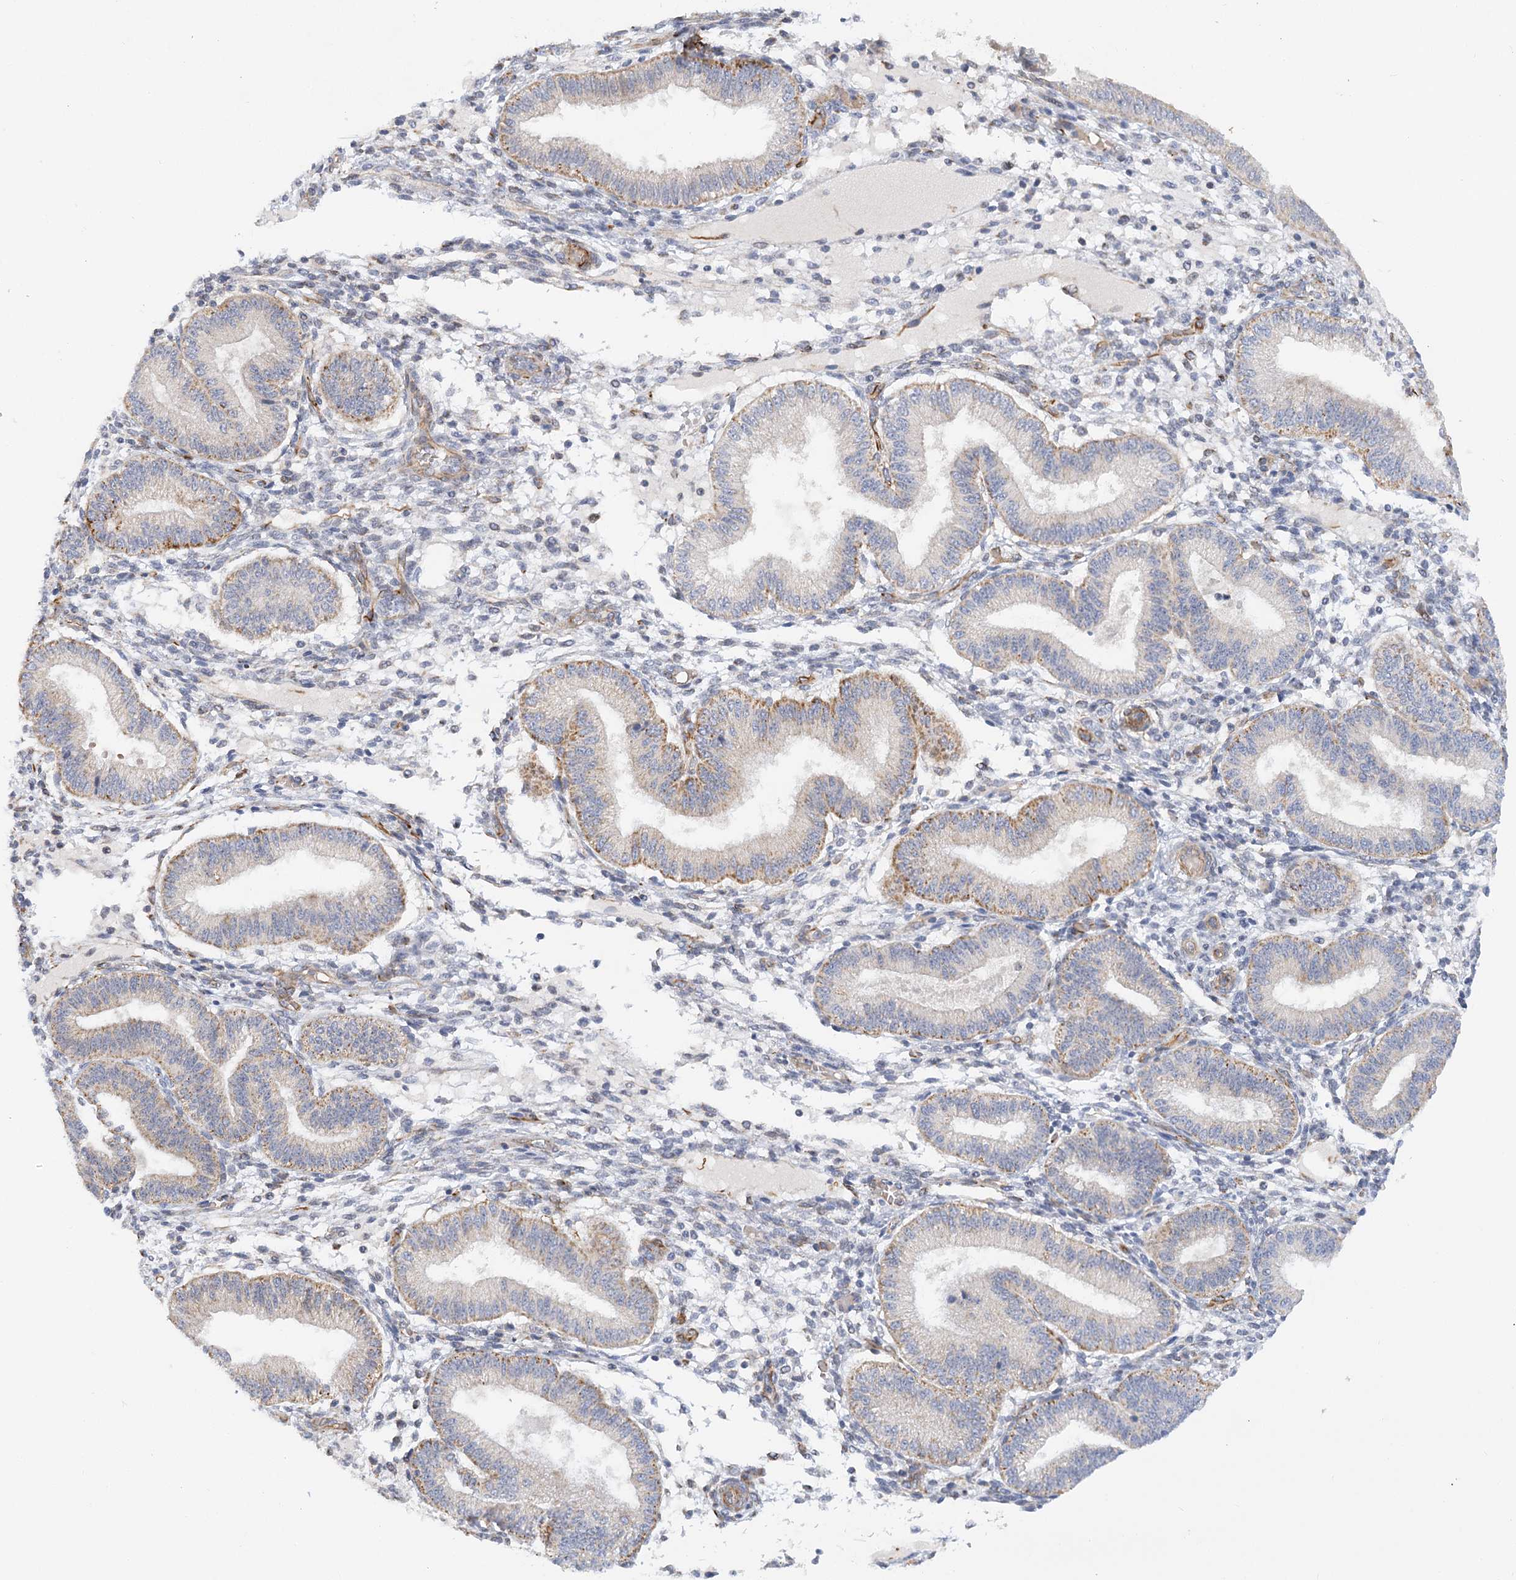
{"staining": {"intensity": "negative", "quantity": "none", "location": "none"}, "tissue": "endometrium", "cell_type": "Cells in endometrial stroma", "image_type": "normal", "snomed": [{"axis": "morphology", "description": "Normal tissue, NOS"}, {"axis": "topography", "description": "Endometrium"}], "caption": "IHC histopathology image of benign endometrium: human endometrium stained with DAB exhibits no significant protein expression in cells in endometrial stroma.", "gene": "NELL2", "patient": {"sex": "female", "age": 39}}